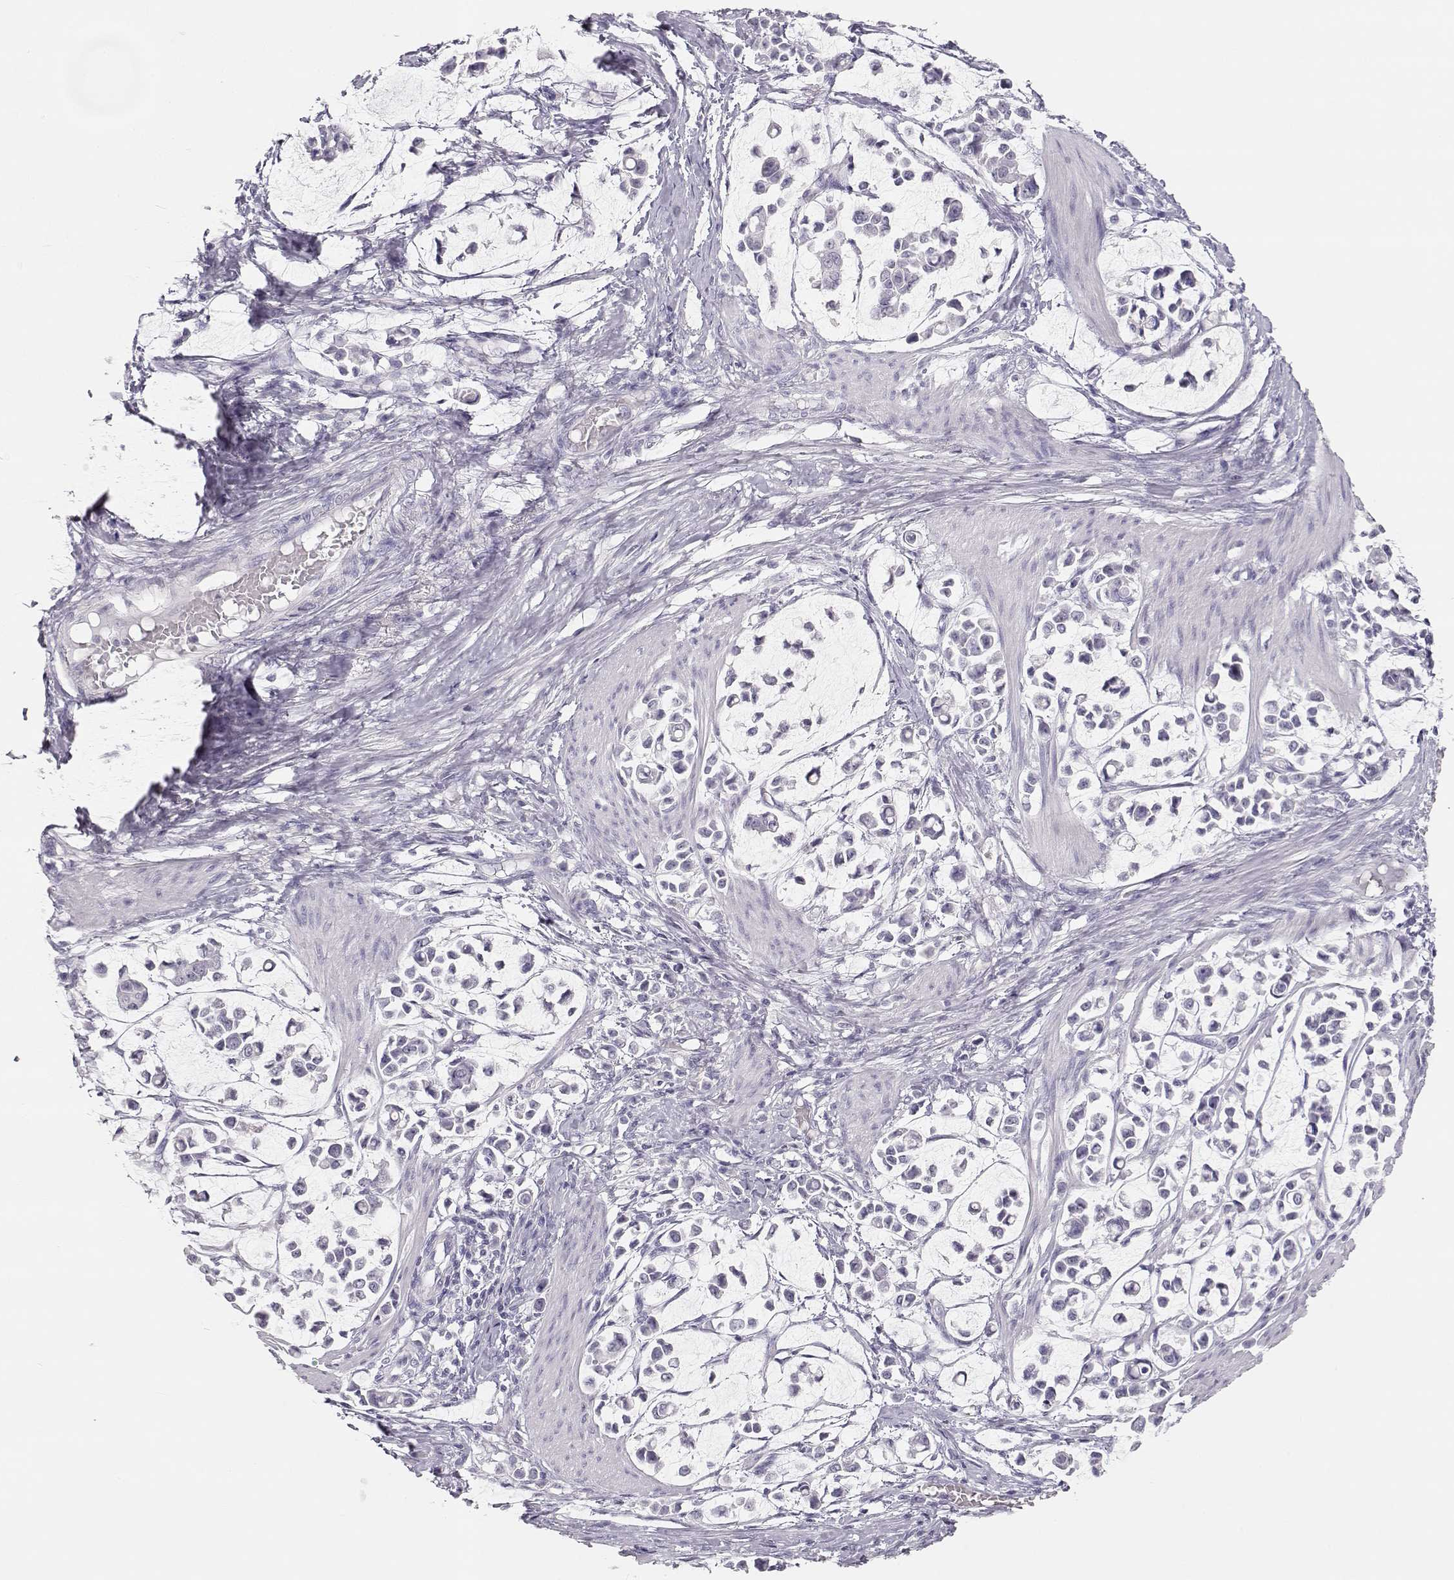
{"staining": {"intensity": "negative", "quantity": "none", "location": "none"}, "tissue": "stomach cancer", "cell_type": "Tumor cells", "image_type": "cancer", "snomed": [{"axis": "morphology", "description": "Adenocarcinoma, NOS"}, {"axis": "topography", "description": "Stomach"}], "caption": "Immunohistochemistry (IHC) of human stomach cancer demonstrates no staining in tumor cells.", "gene": "LEPR", "patient": {"sex": "male", "age": 82}}